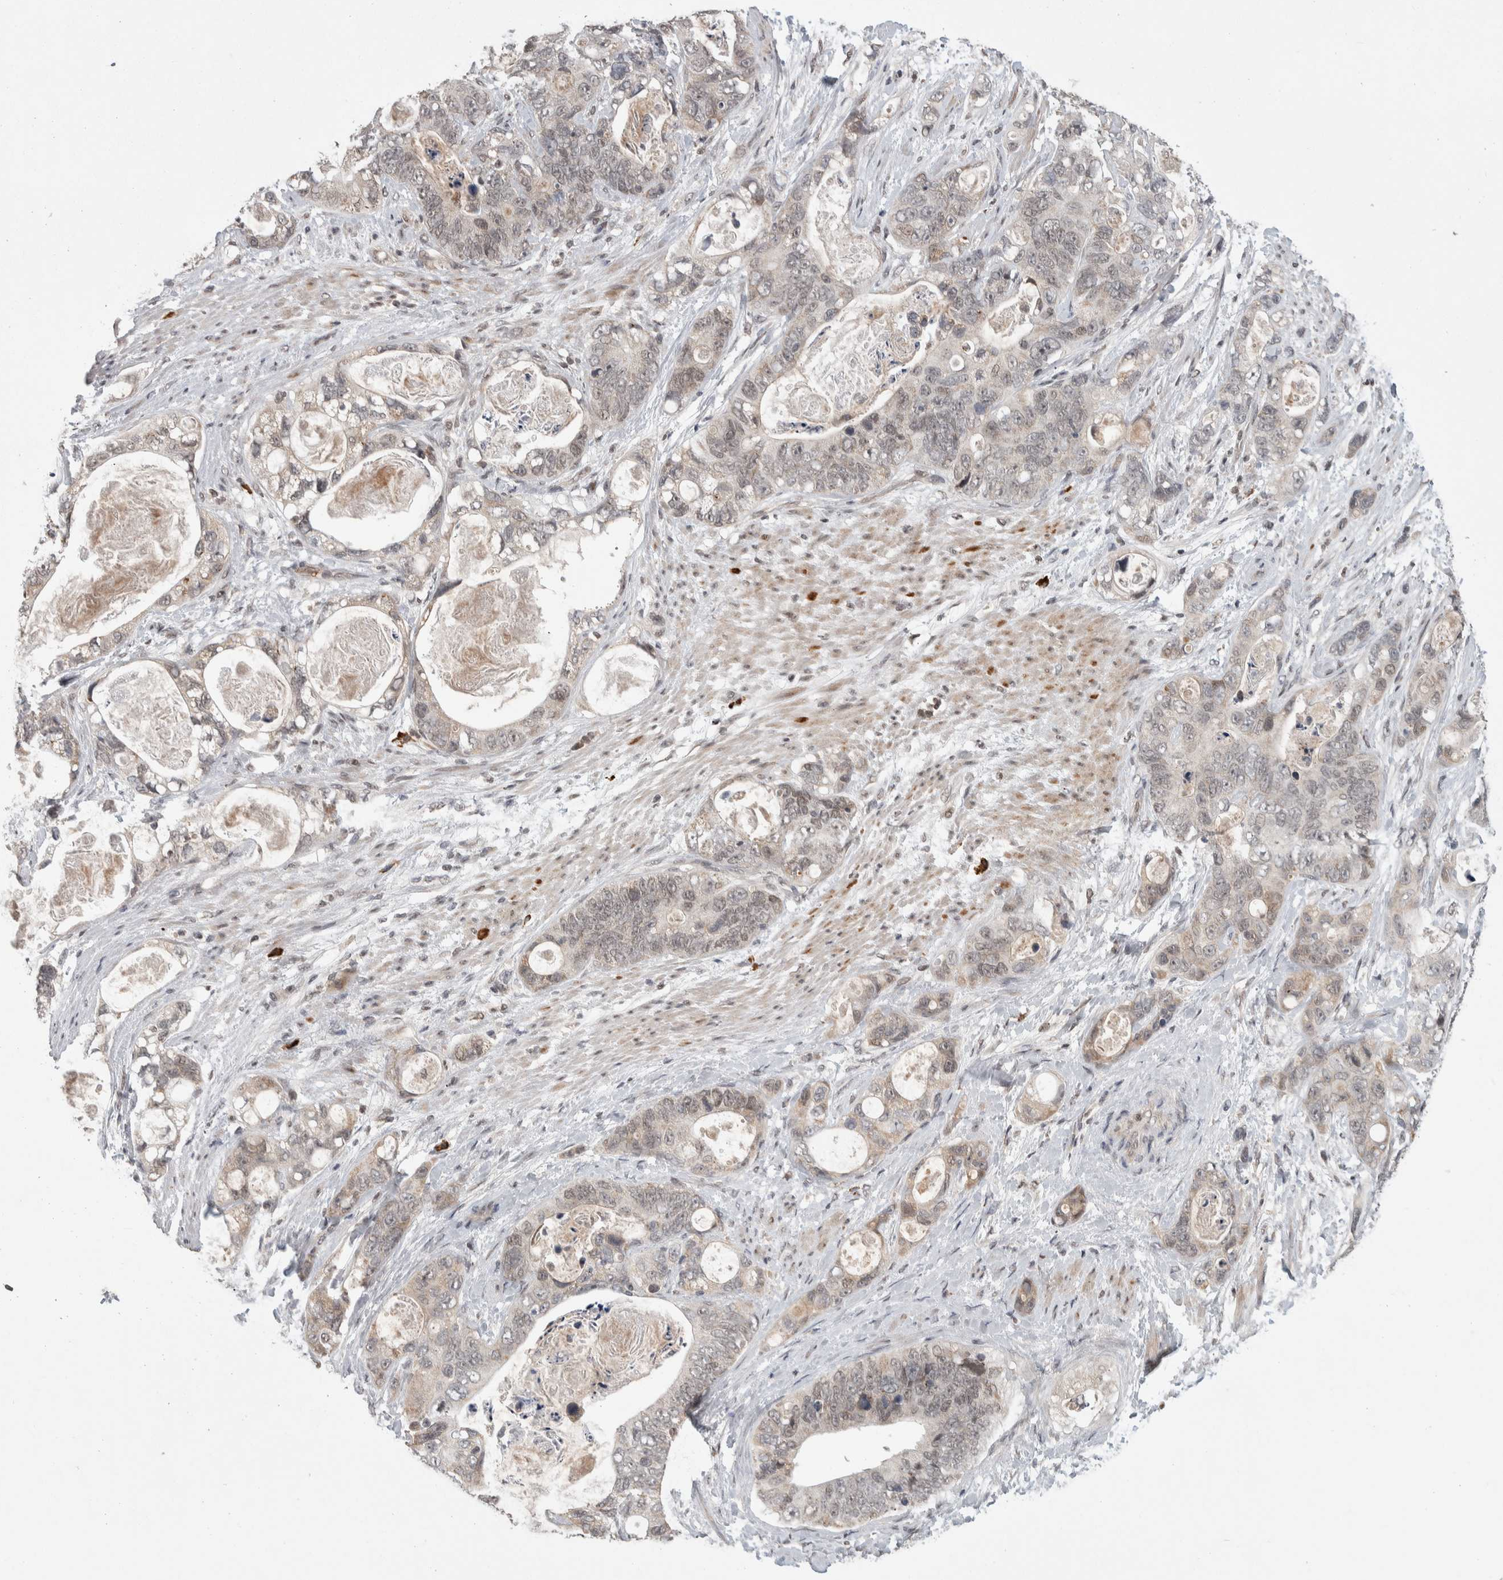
{"staining": {"intensity": "weak", "quantity": "<25%", "location": "nuclear"}, "tissue": "stomach cancer", "cell_type": "Tumor cells", "image_type": "cancer", "snomed": [{"axis": "morphology", "description": "Normal tissue, NOS"}, {"axis": "morphology", "description": "Adenocarcinoma, NOS"}, {"axis": "topography", "description": "Stomach"}], "caption": "This is an immunohistochemistry micrograph of stomach cancer (adenocarcinoma). There is no positivity in tumor cells.", "gene": "ZNF592", "patient": {"sex": "female", "age": 89}}